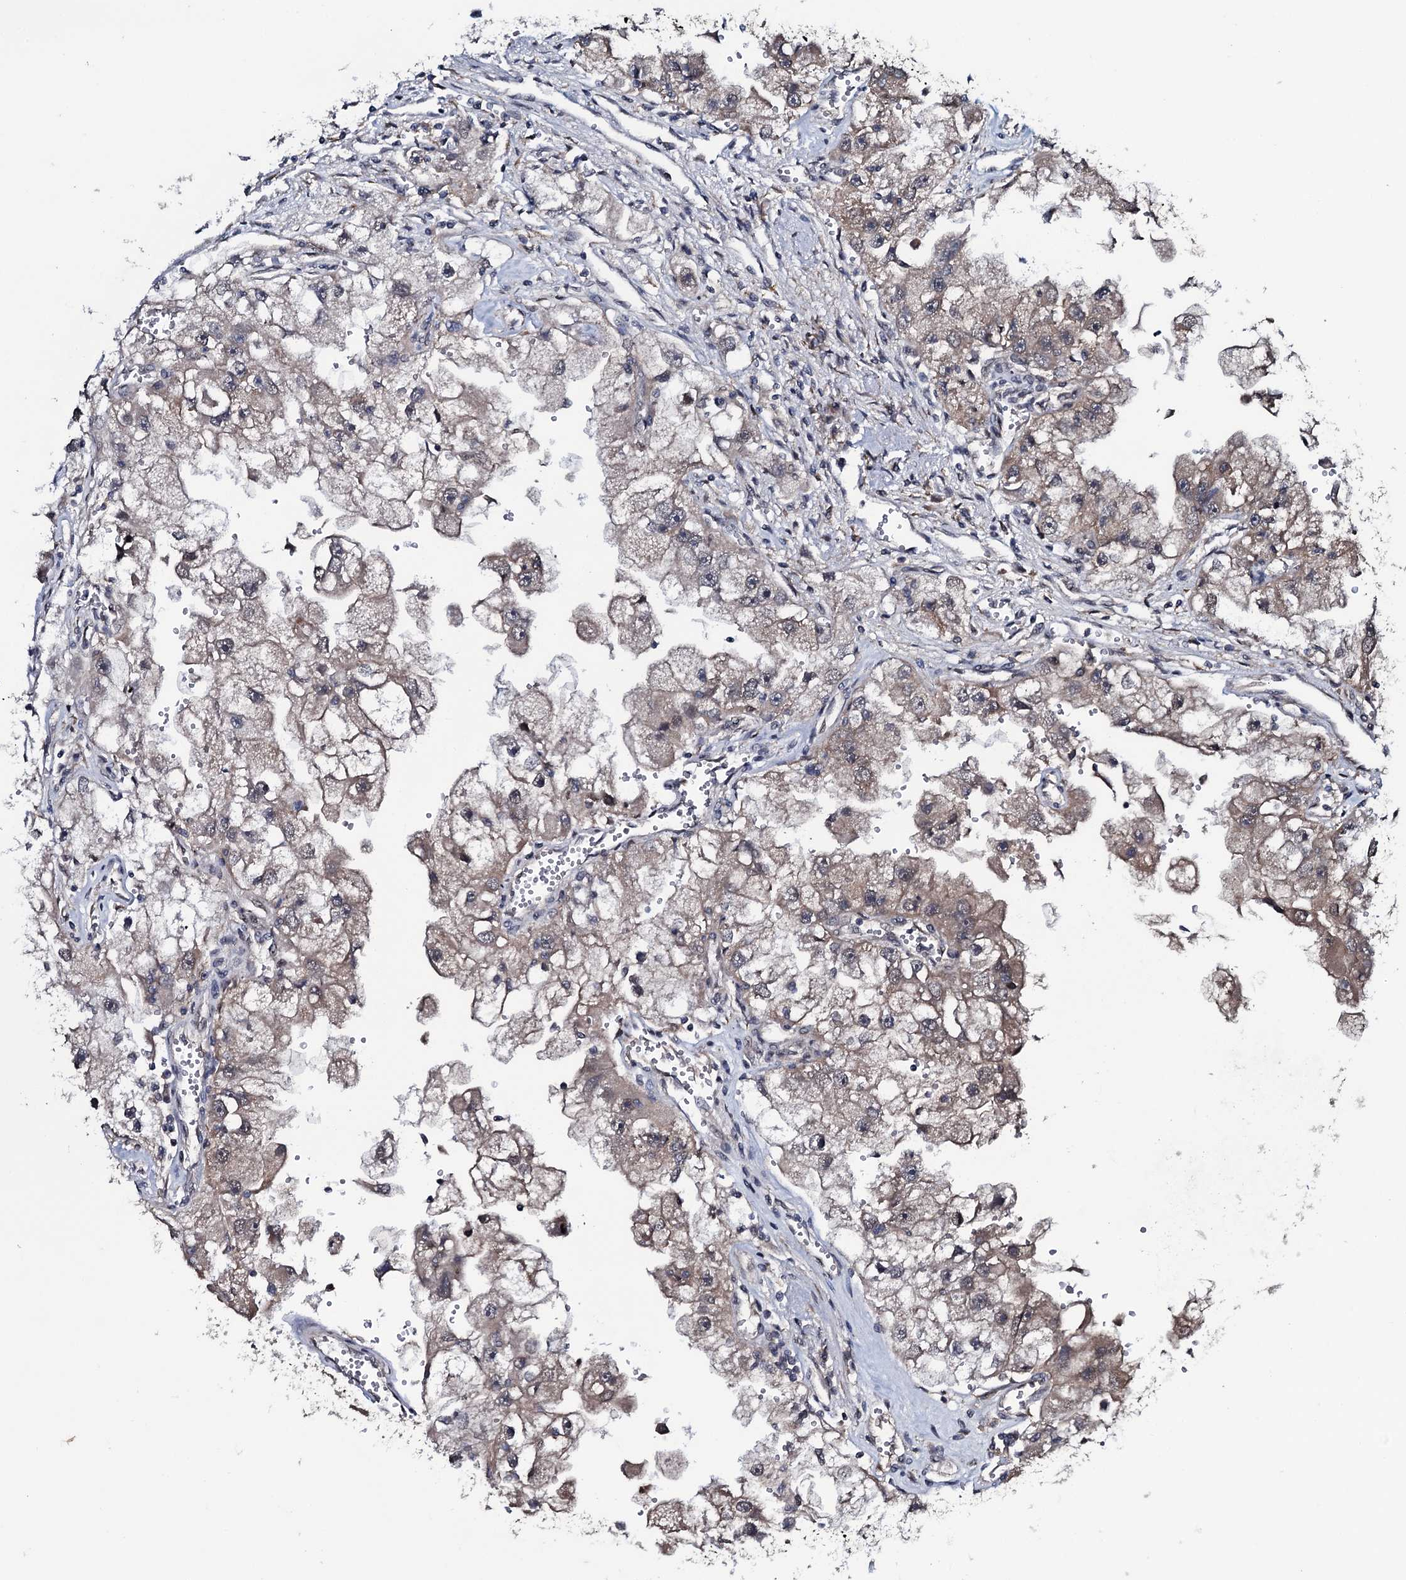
{"staining": {"intensity": "weak", "quantity": "25%-75%", "location": "cytoplasmic/membranous"}, "tissue": "renal cancer", "cell_type": "Tumor cells", "image_type": "cancer", "snomed": [{"axis": "morphology", "description": "Adenocarcinoma, NOS"}, {"axis": "topography", "description": "Kidney"}], "caption": "The histopathology image demonstrates a brown stain indicating the presence of a protein in the cytoplasmic/membranous of tumor cells in renal cancer (adenocarcinoma). Using DAB (brown) and hematoxylin (blue) stains, captured at high magnification using brightfield microscopy.", "gene": "MRPS31", "patient": {"sex": "male", "age": 63}}